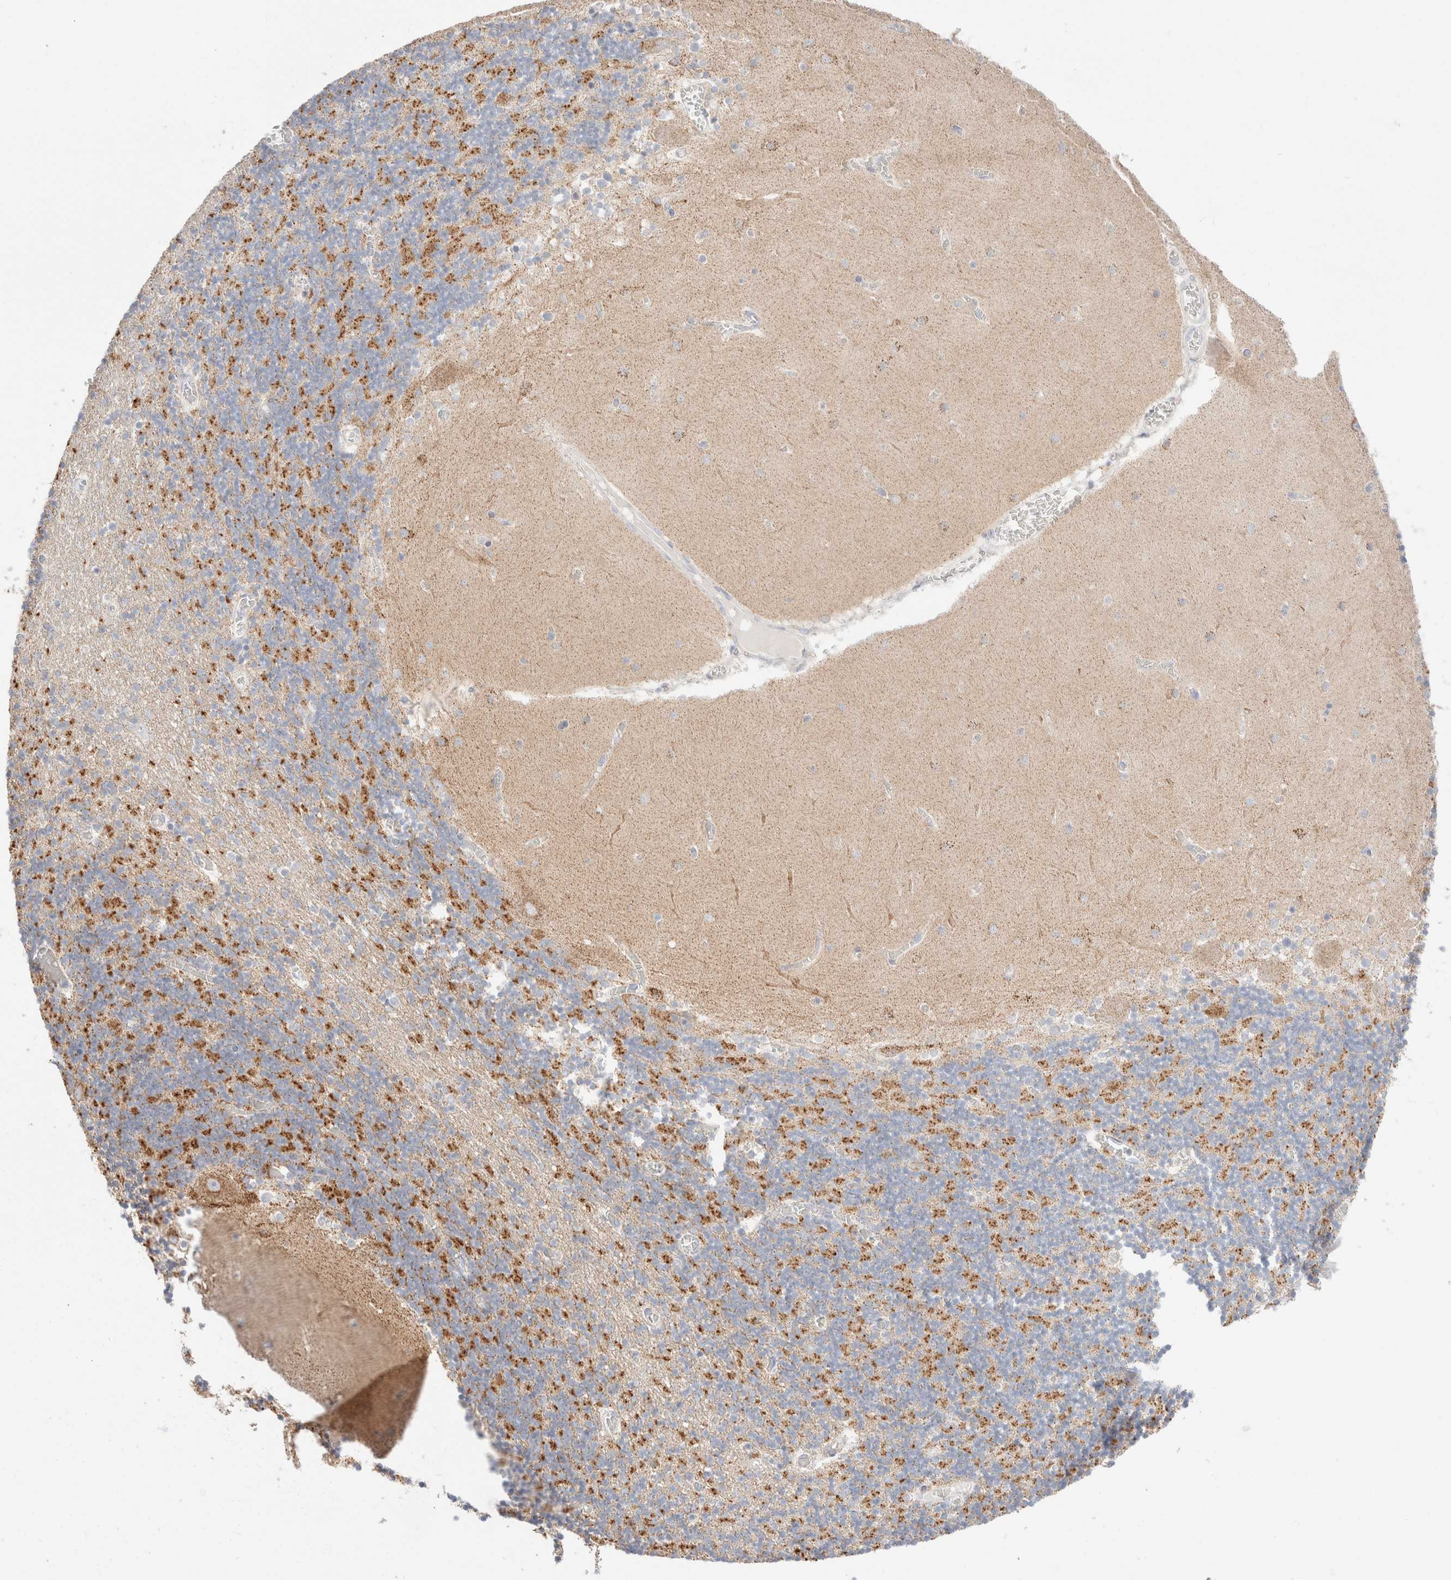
{"staining": {"intensity": "moderate", "quantity": "25%-75%", "location": "cytoplasmic/membranous"}, "tissue": "cerebellum", "cell_type": "Cells in granular layer", "image_type": "normal", "snomed": [{"axis": "morphology", "description": "Normal tissue, NOS"}, {"axis": "topography", "description": "Cerebellum"}], "caption": "Brown immunohistochemical staining in unremarkable cerebellum shows moderate cytoplasmic/membranous expression in about 25%-75% of cells in granular layer.", "gene": "ATP6V1C1", "patient": {"sex": "female", "age": 28}}